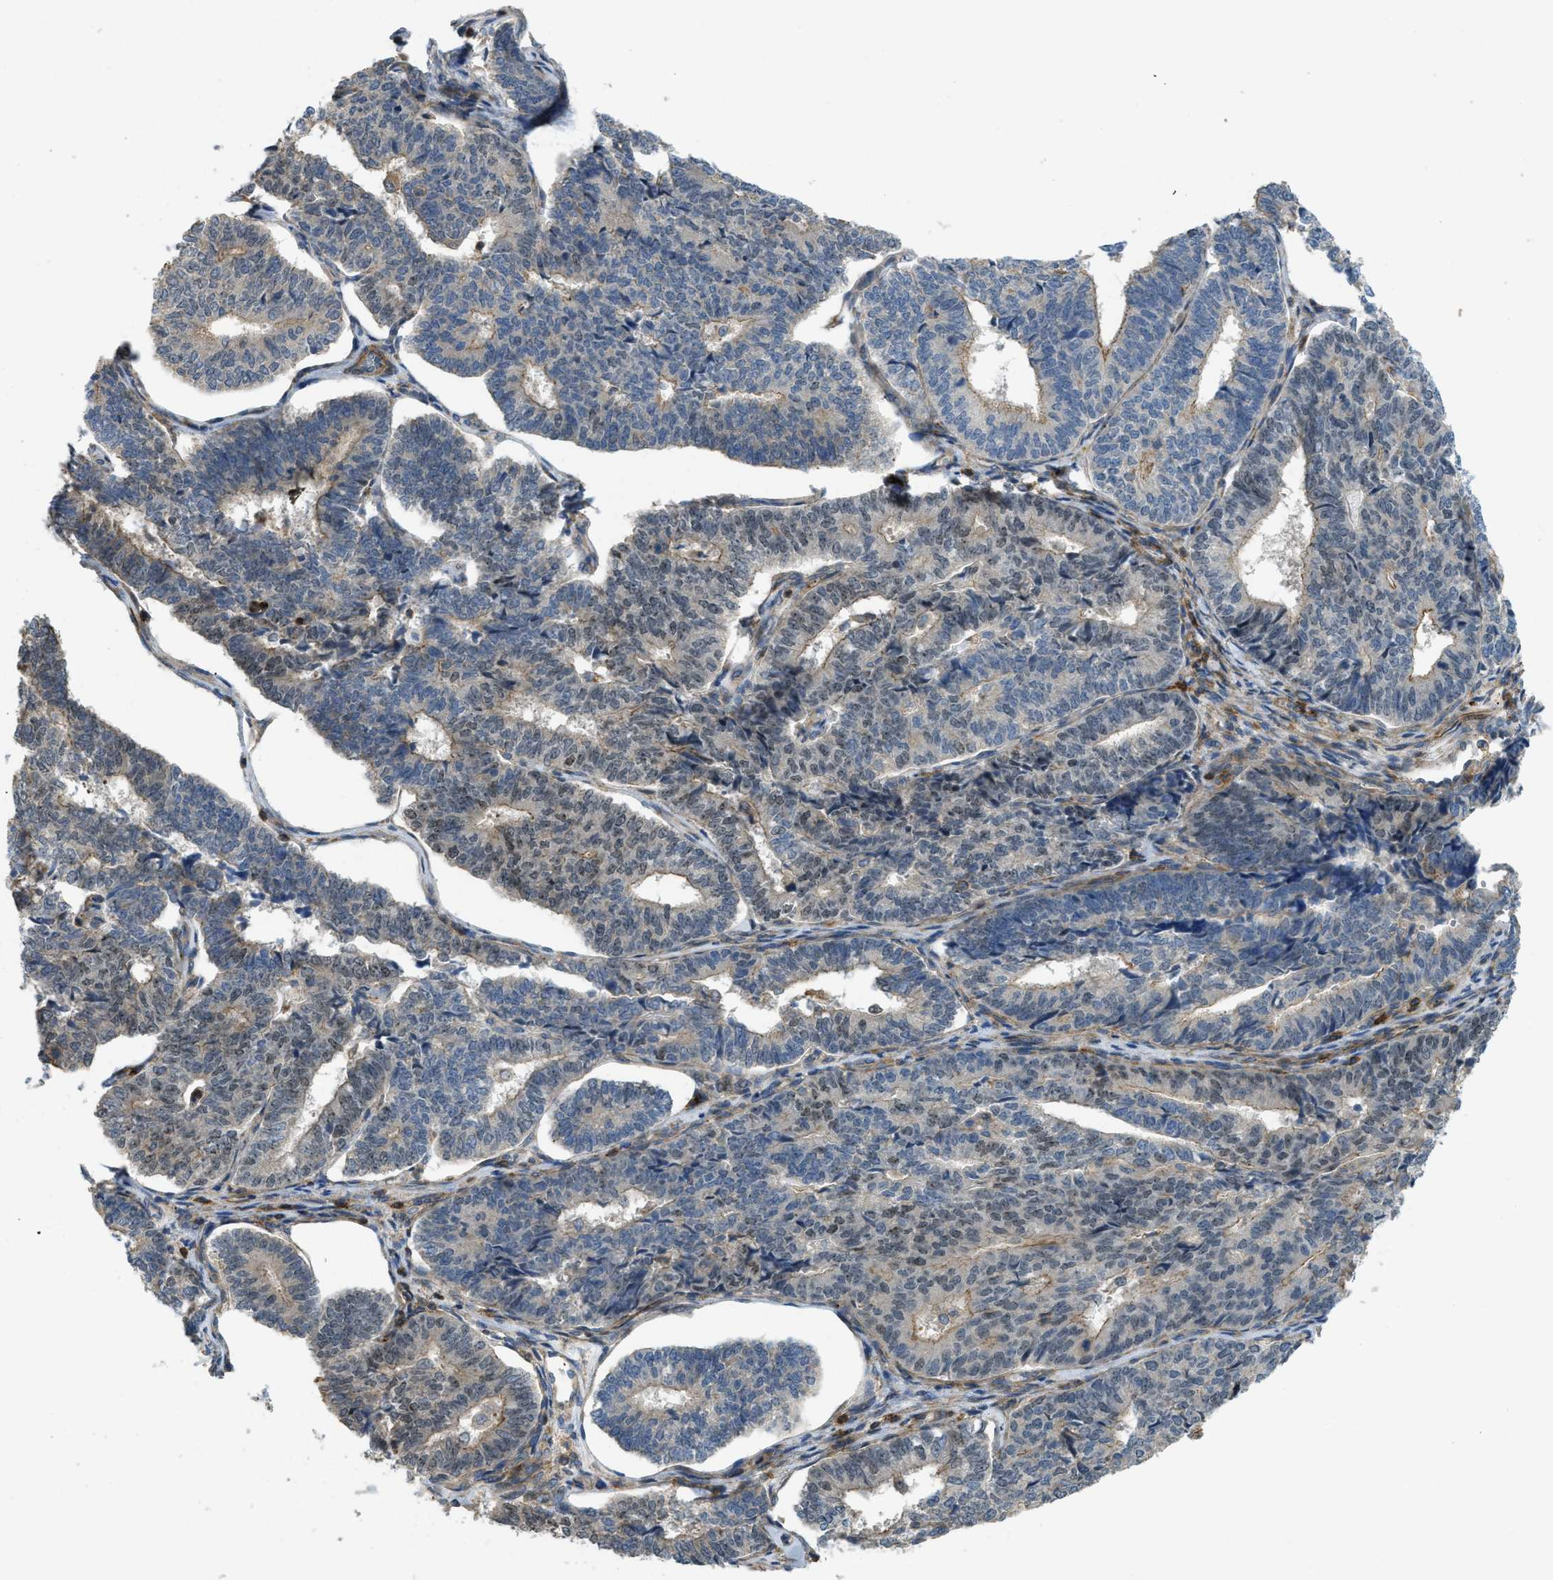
{"staining": {"intensity": "moderate", "quantity": "<25%", "location": "cytoplasmic/membranous"}, "tissue": "endometrial cancer", "cell_type": "Tumor cells", "image_type": "cancer", "snomed": [{"axis": "morphology", "description": "Adenocarcinoma, NOS"}, {"axis": "topography", "description": "Endometrium"}], "caption": "This is an image of IHC staining of endometrial cancer, which shows moderate staining in the cytoplasmic/membranous of tumor cells.", "gene": "BTN3A2", "patient": {"sex": "female", "age": 70}}